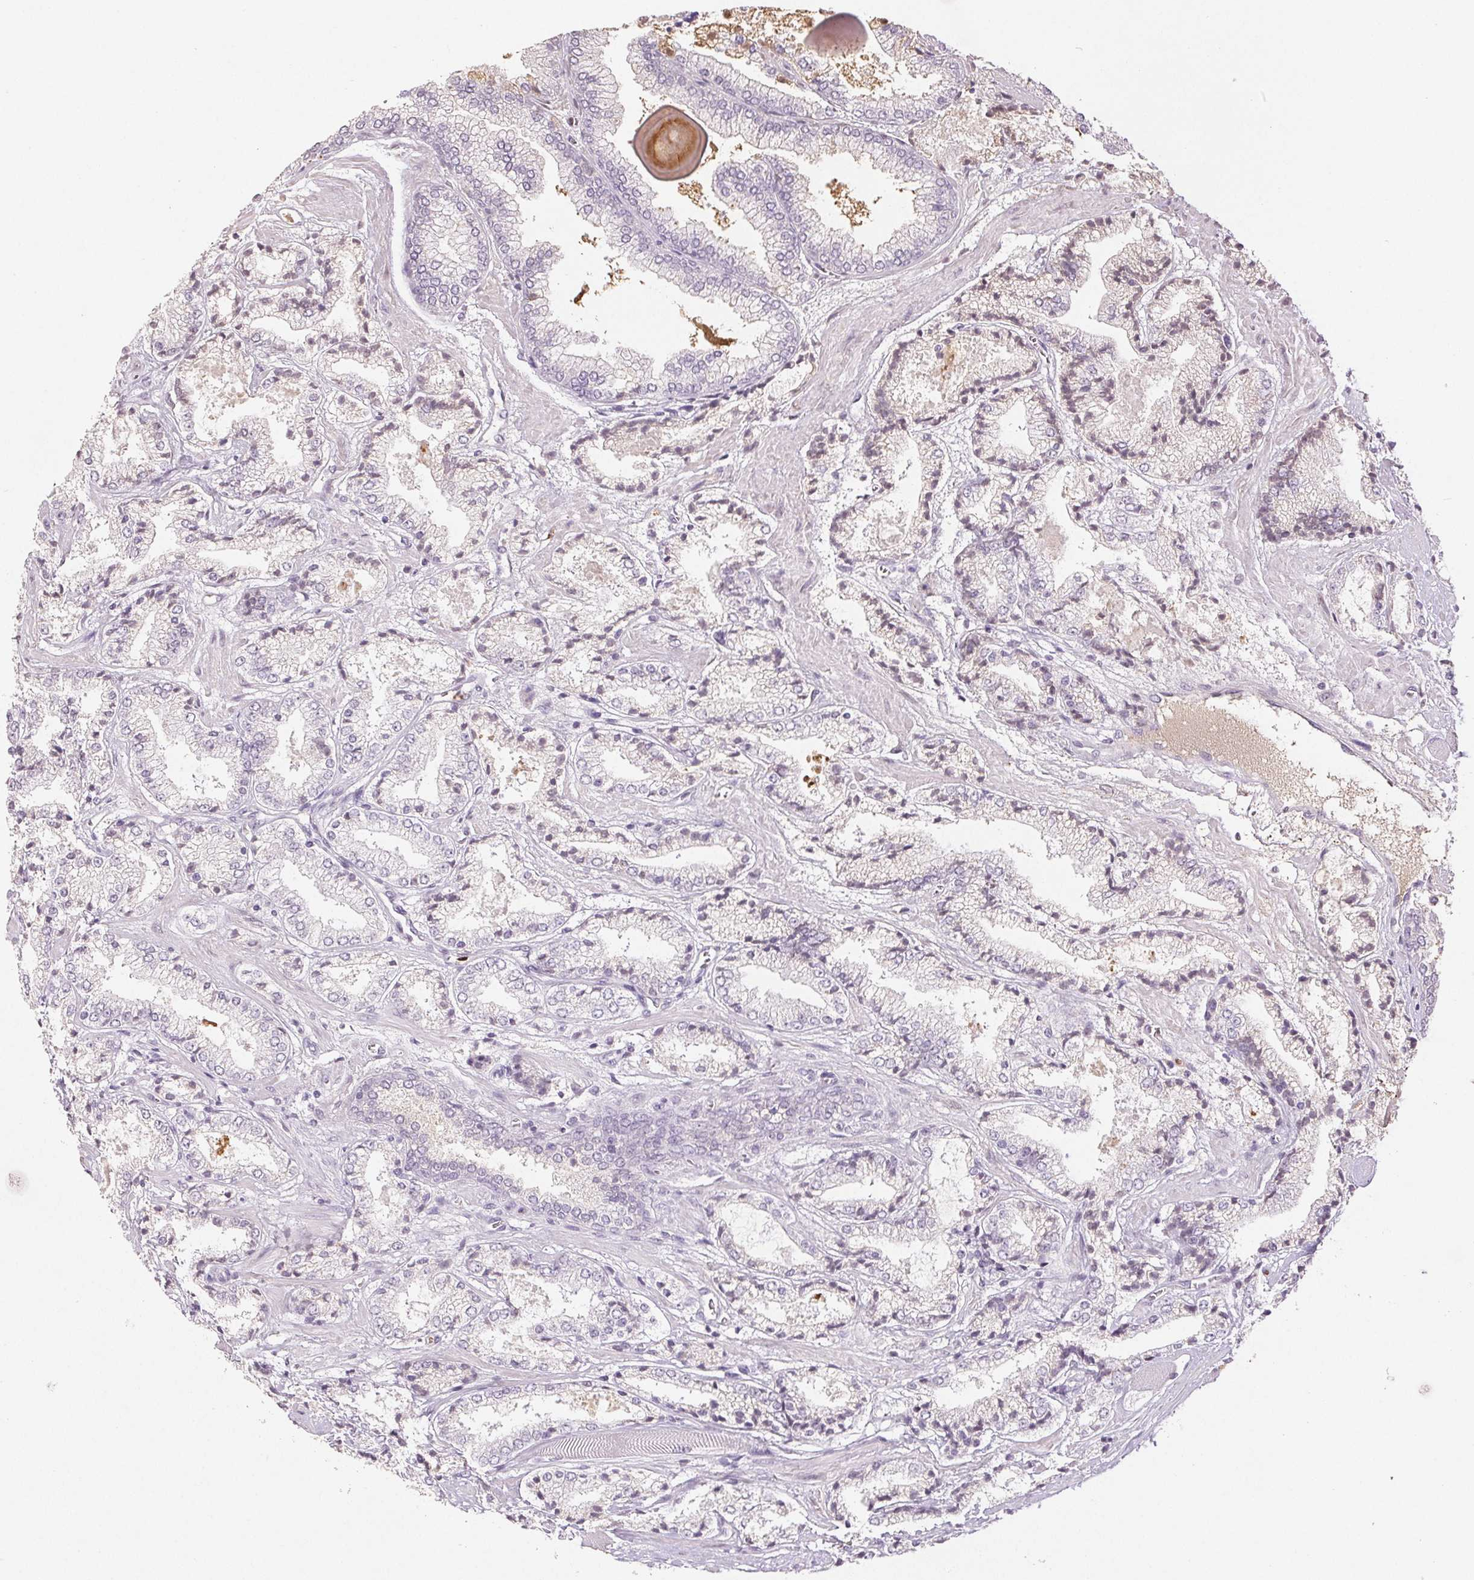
{"staining": {"intensity": "negative", "quantity": "none", "location": "none"}, "tissue": "prostate cancer", "cell_type": "Tumor cells", "image_type": "cancer", "snomed": [{"axis": "morphology", "description": "Adenocarcinoma, High grade"}, {"axis": "topography", "description": "Prostate"}], "caption": "A histopathology image of human prostate cancer is negative for staining in tumor cells.", "gene": "LTF", "patient": {"sex": "male", "age": 64}}